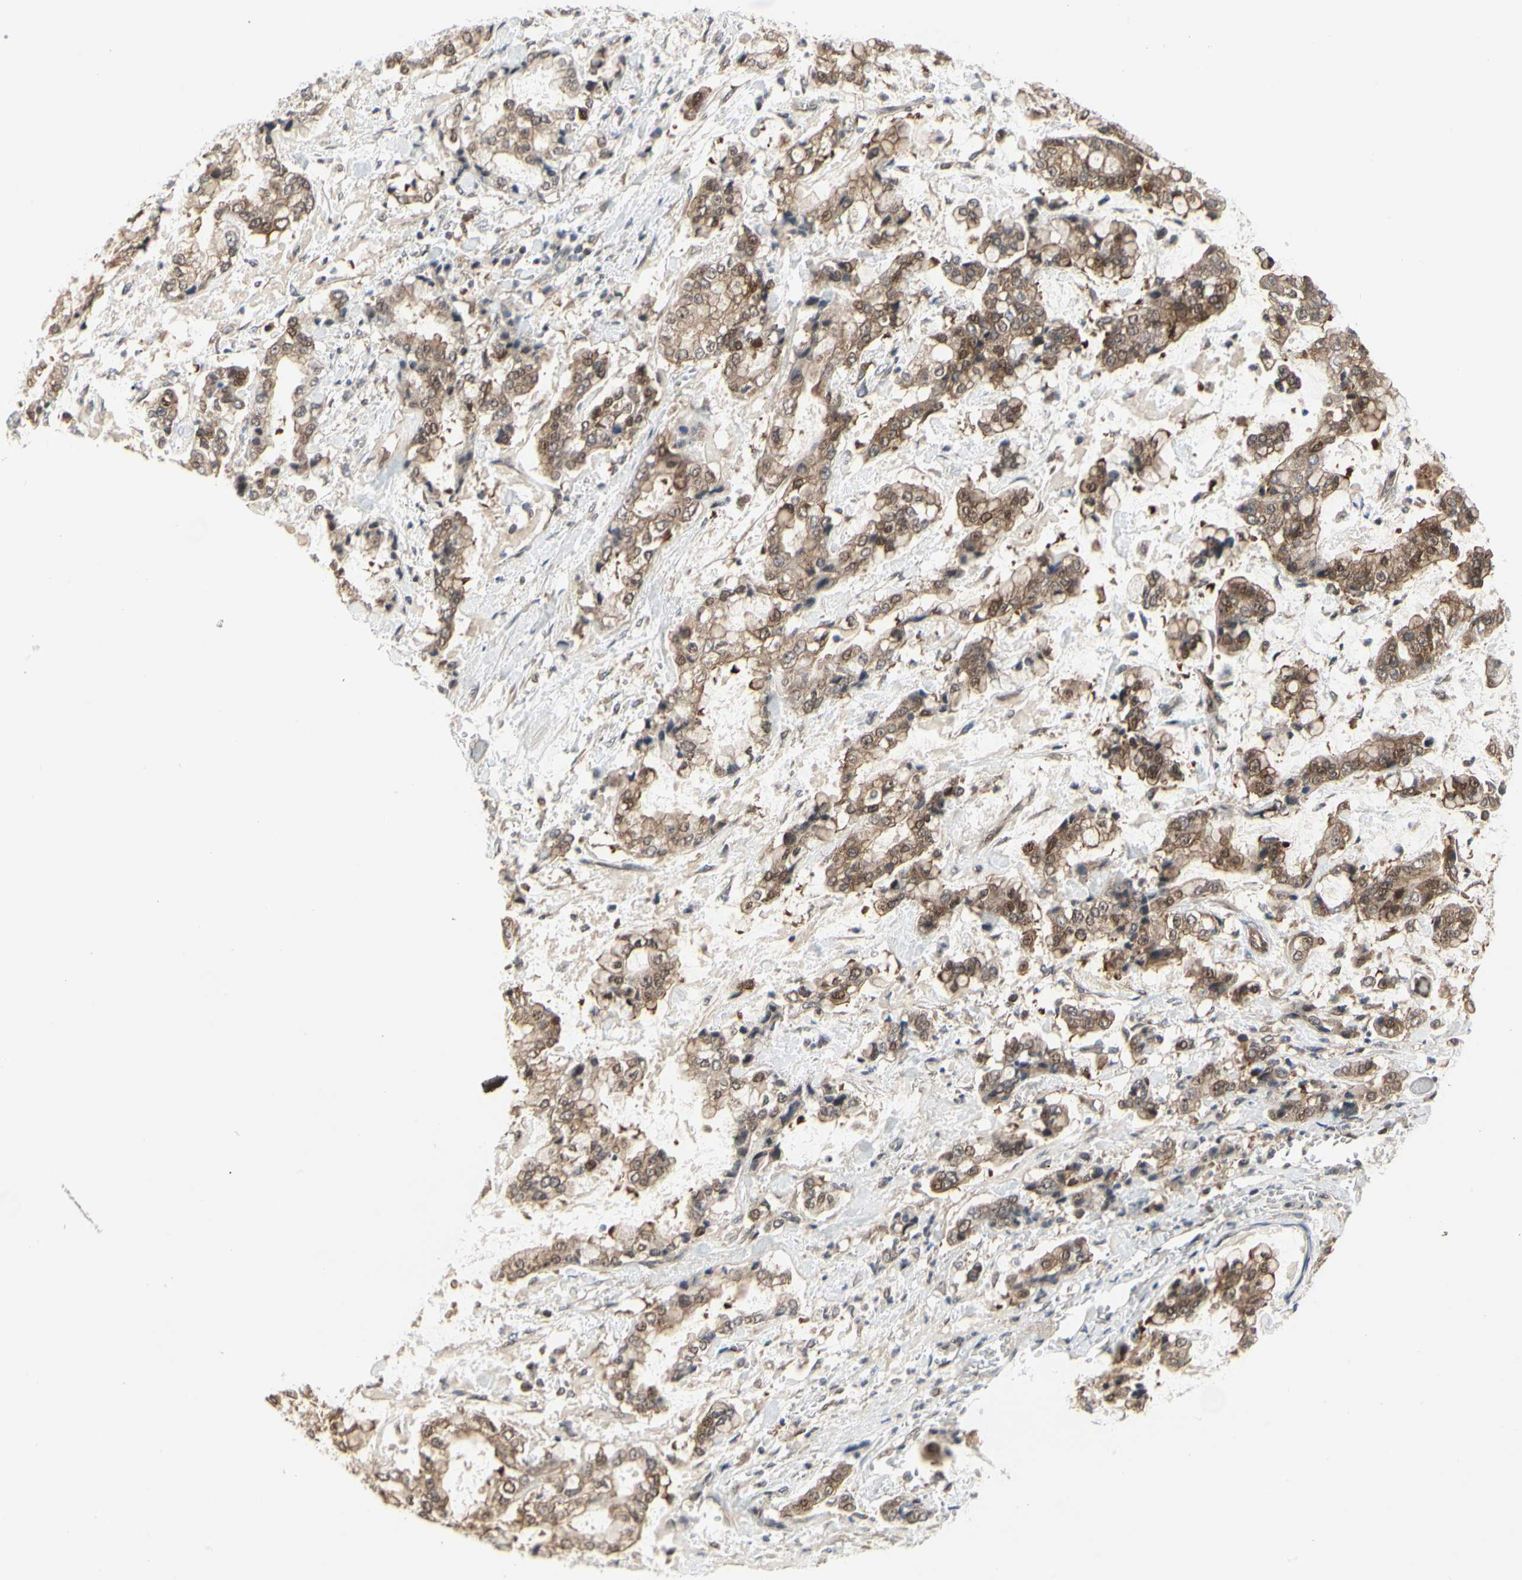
{"staining": {"intensity": "moderate", "quantity": ">75%", "location": "cytoplasmic/membranous,nuclear"}, "tissue": "stomach cancer", "cell_type": "Tumor cells", "image_type": "cancer", "snomed": [{"axis": "morphology", "description": "Normal tissue, NOS"}, {"axis": "morphology", "description": "Adenocarcinoma, NOS"}, {"axis": "topography", "description": "Stomach, upper"}, {"axis": "topography", "description": "Stomach"}], "caption": "IHC of human stomach adenocarcinoma reveals medium levels of moderate cytoplasmic/membranous and nuclear expression in approximately >75% of tumor cells.", "gene": "CDK5", "patient": {"sex": "male", "age": 76}}